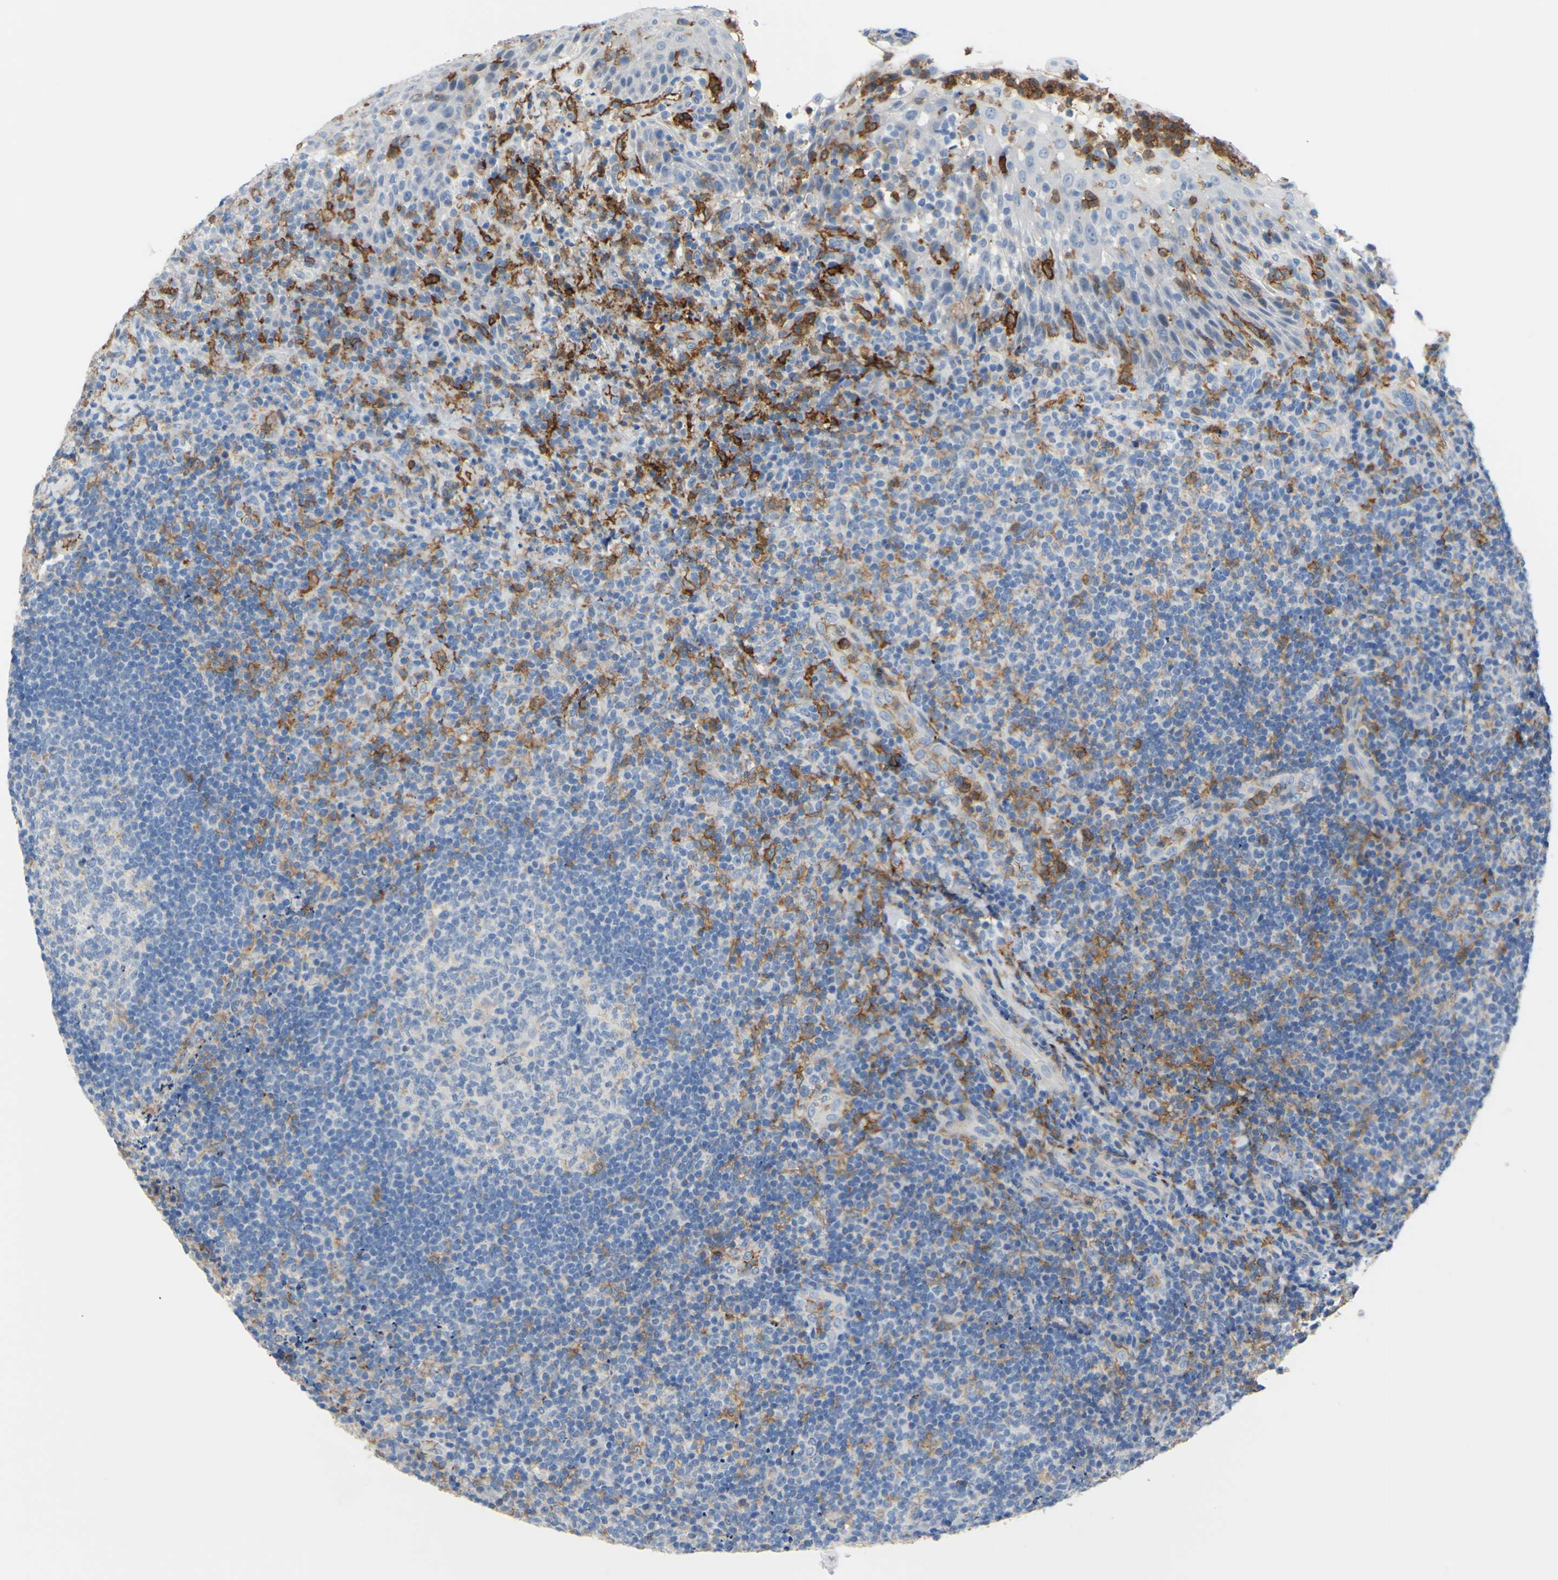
{"staining": {"intensity": "negative", "quantity": "none", "location": "none"}, "tissue": "lymphoma", "cell_type": "Tumor cells", "image_type": "cancer", "snomed": [{"axis": "morphology", "description": "Malignant lymphoma, non-Hodgkin's type, High grade"}, {"axis": "topography", "description": "Tonsil"}], "caption": "A high-resolution image shows immunohistochemistry (IHC) staining of lymphoma, which displays no significant positivity in tumor cells. (DAB immunohistochemistry (IHC) with hematoxylin counter stain).", "gene": "FCGR2A", "patient": {"sex": "female", "age": 36}}